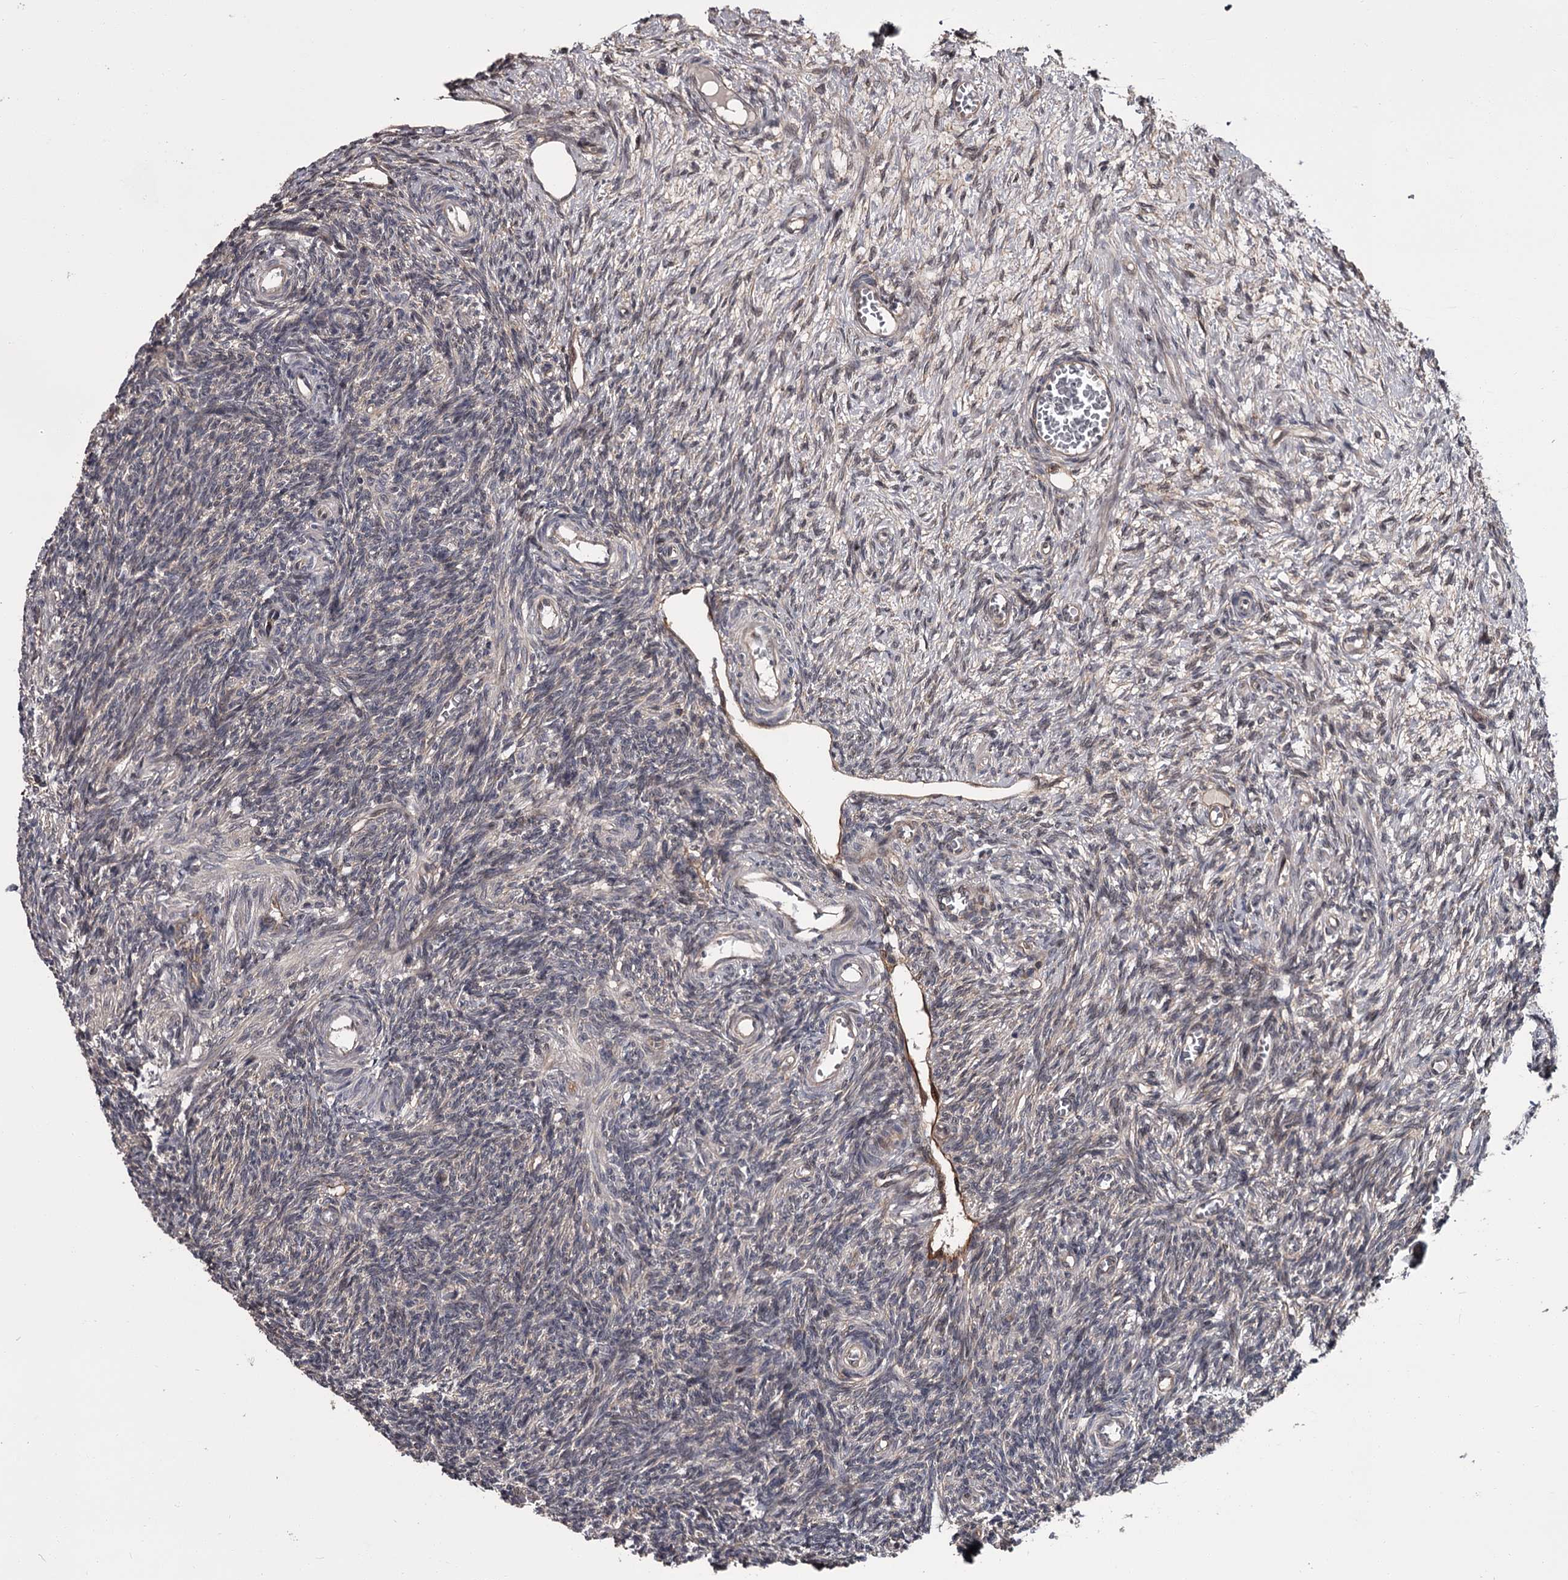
{"staining": {"intensity": "weak", "quantity": ">75%", "location": "cytoplasmic/membranous"}, "tissue": "ovary", "cell_type": "Follicle cells", "image_type": "normal", "snomed": [{"axis": "morphology", "description": "Normal tissue, NOS"}, {"axis": "topography", "description": "Ovary"}], "caption": "Brown immunohistochemical staining in unremarkable human ovary demonstrates weak cytoplasmic/membranous staining in approximately >75% of follicle cells. The protein is shown in brown color, while the nuclei are stained blue.", "gene": "CDC42EP2", "patient": {"sex": "female", "age": 27}}